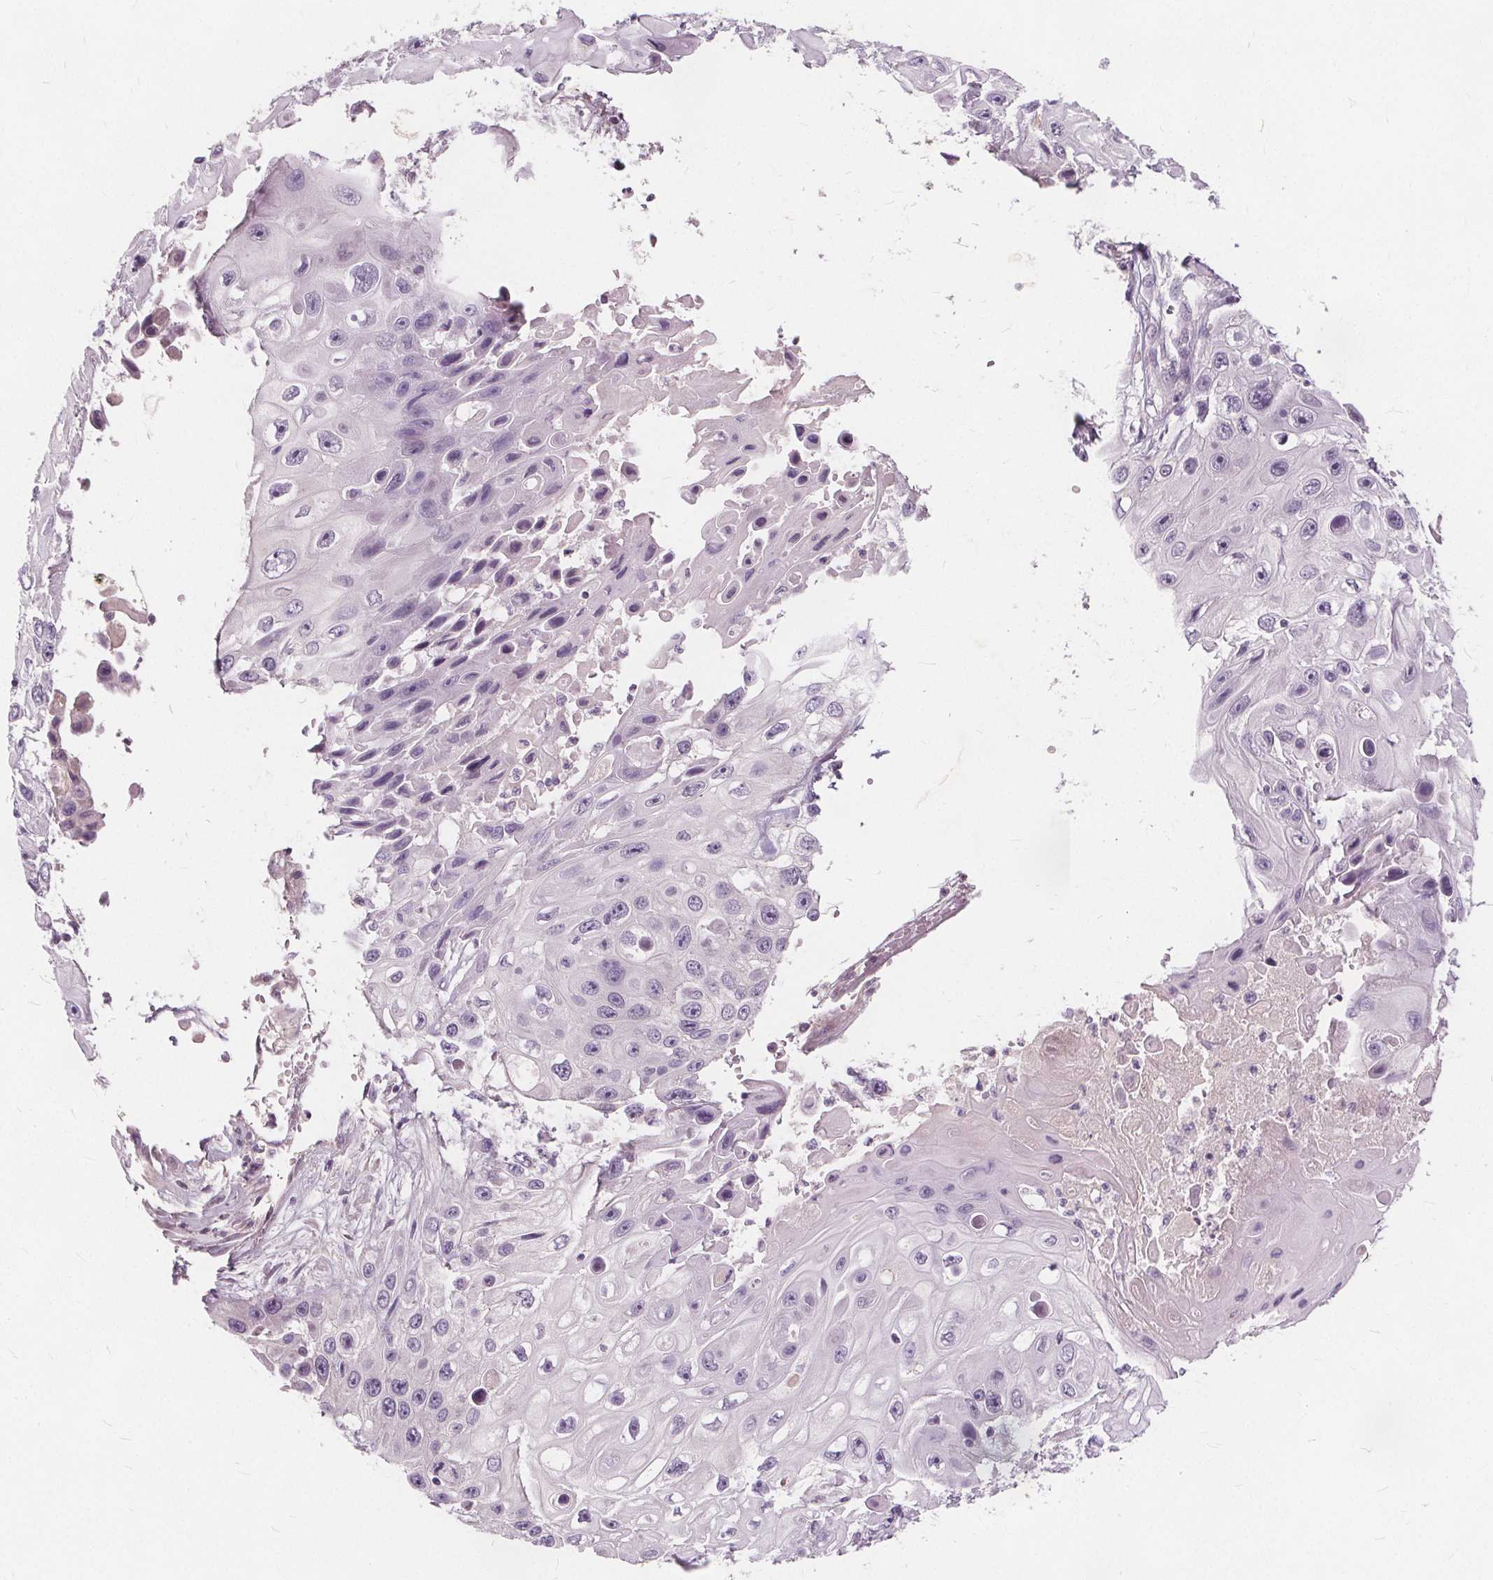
{"staining": {"intensity": "negative", "quantity": "none", "location": "none"}, "tissue": "skin cancer", "cell_type": "Tumor cells", "image_type": "cancer", "snomed": [{"axis": "morphology", "description": "Squamous cell carcinoma, NOS"}, {"axis": "topography", "description": "Skin"}], "caption": "Squamous cell carcinoma (skin) was stained to show a protein in brown. There is no significant staining in tumor cells.", "gene": "PLA2G2E", "patient": {"sex": "male", "age": 82}}